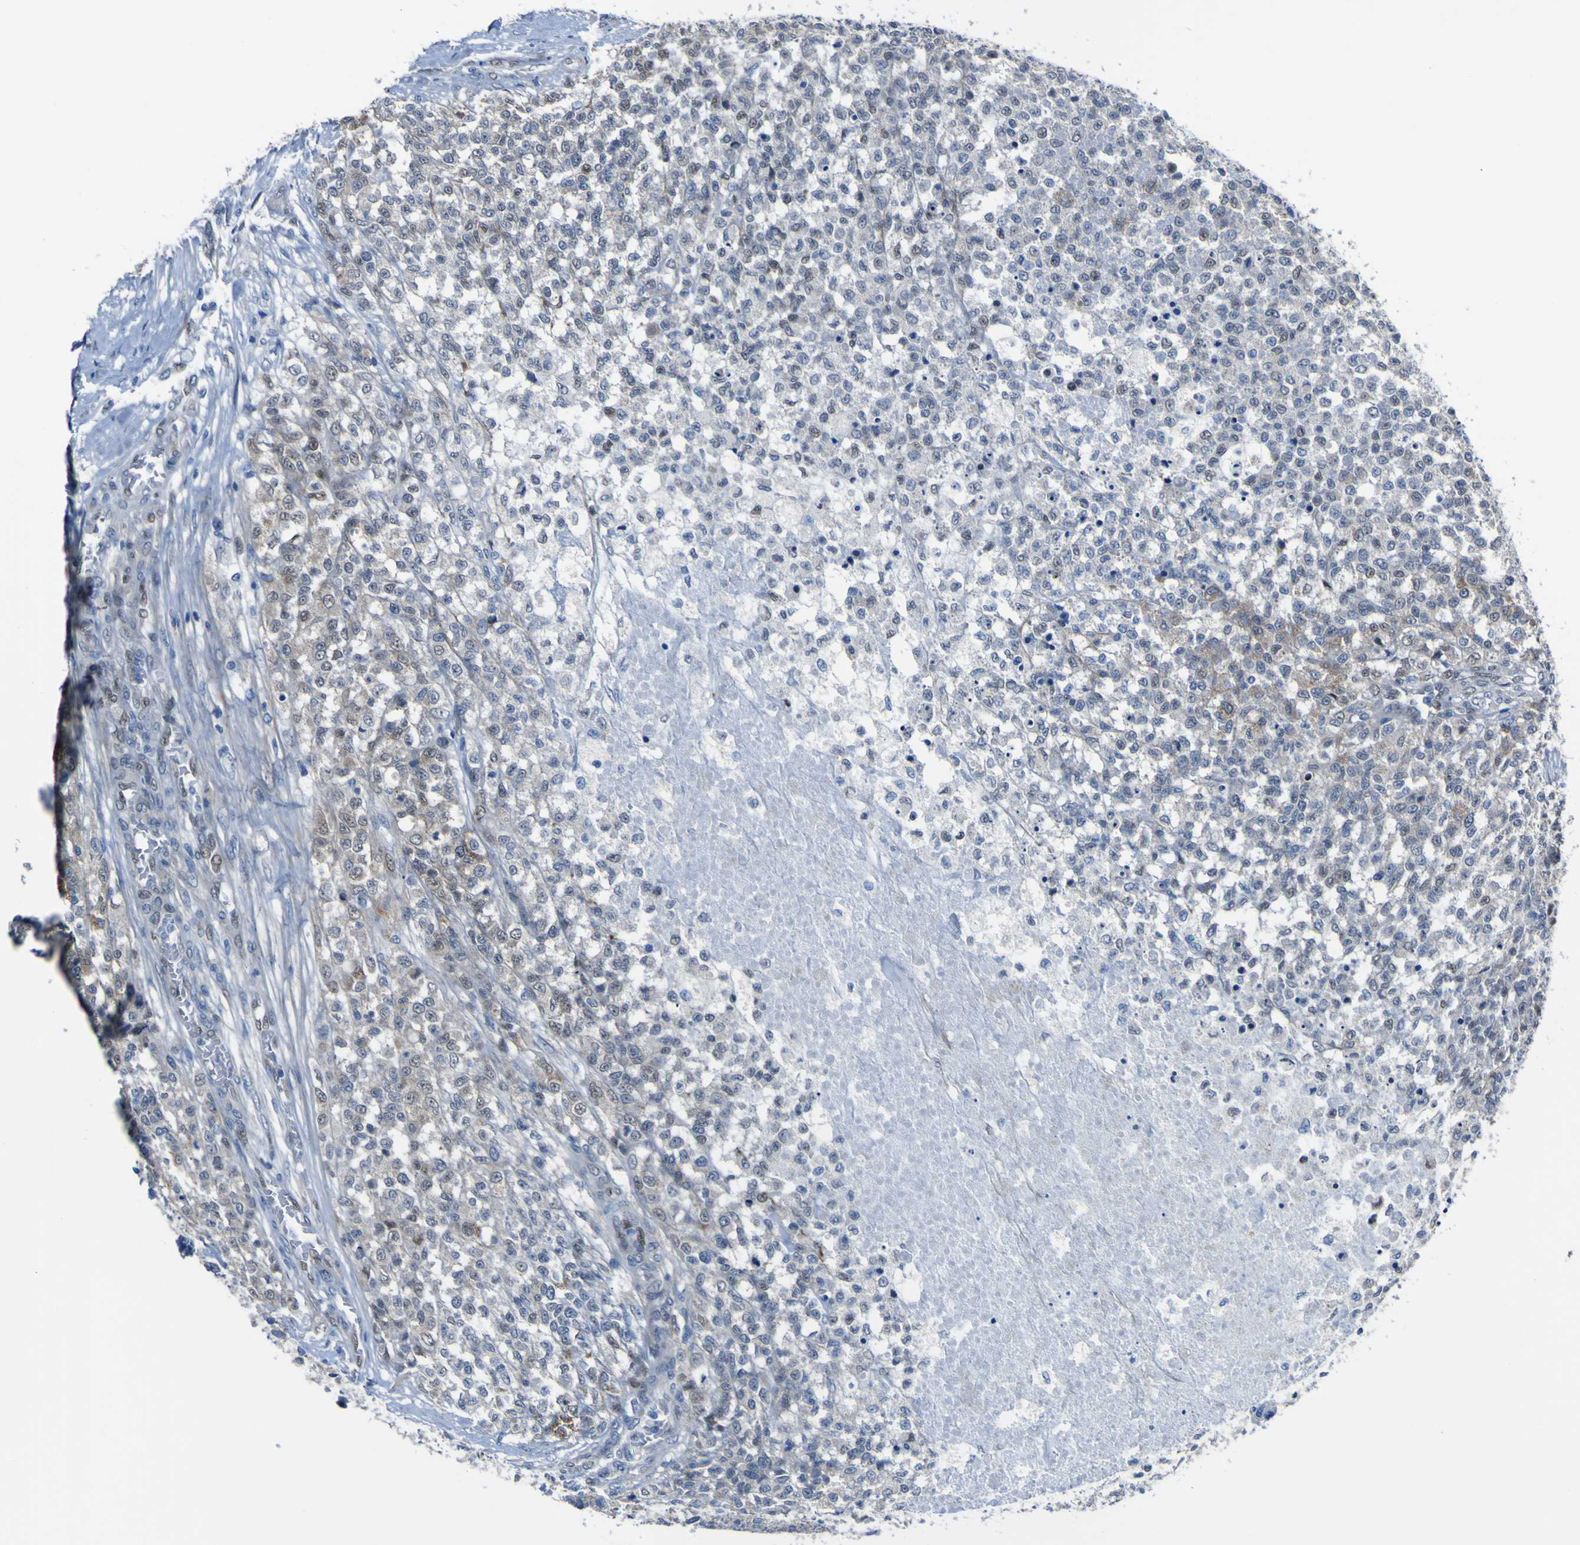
{"staining": {"intensity": "moderate", "quantity": "<25%", "location": "cytoplasmic/membranous"}, "tissue": "testis cancer", "cell_type": "Tumor cells", "image_type": "cancer", "snomed": [{"axis": "morphology", "description": "Seminoma, NOS"}, {"axis": "topography", "description": "Testis"}], "caption": "DAB immunohistochemical staining of seminoma (testis) reveals moderate cytoplasmic/membranous protein positivity in about <25% of tumor cells.", "gene": "LRRN1", "patient": {"sex": "male", "age": 59}}